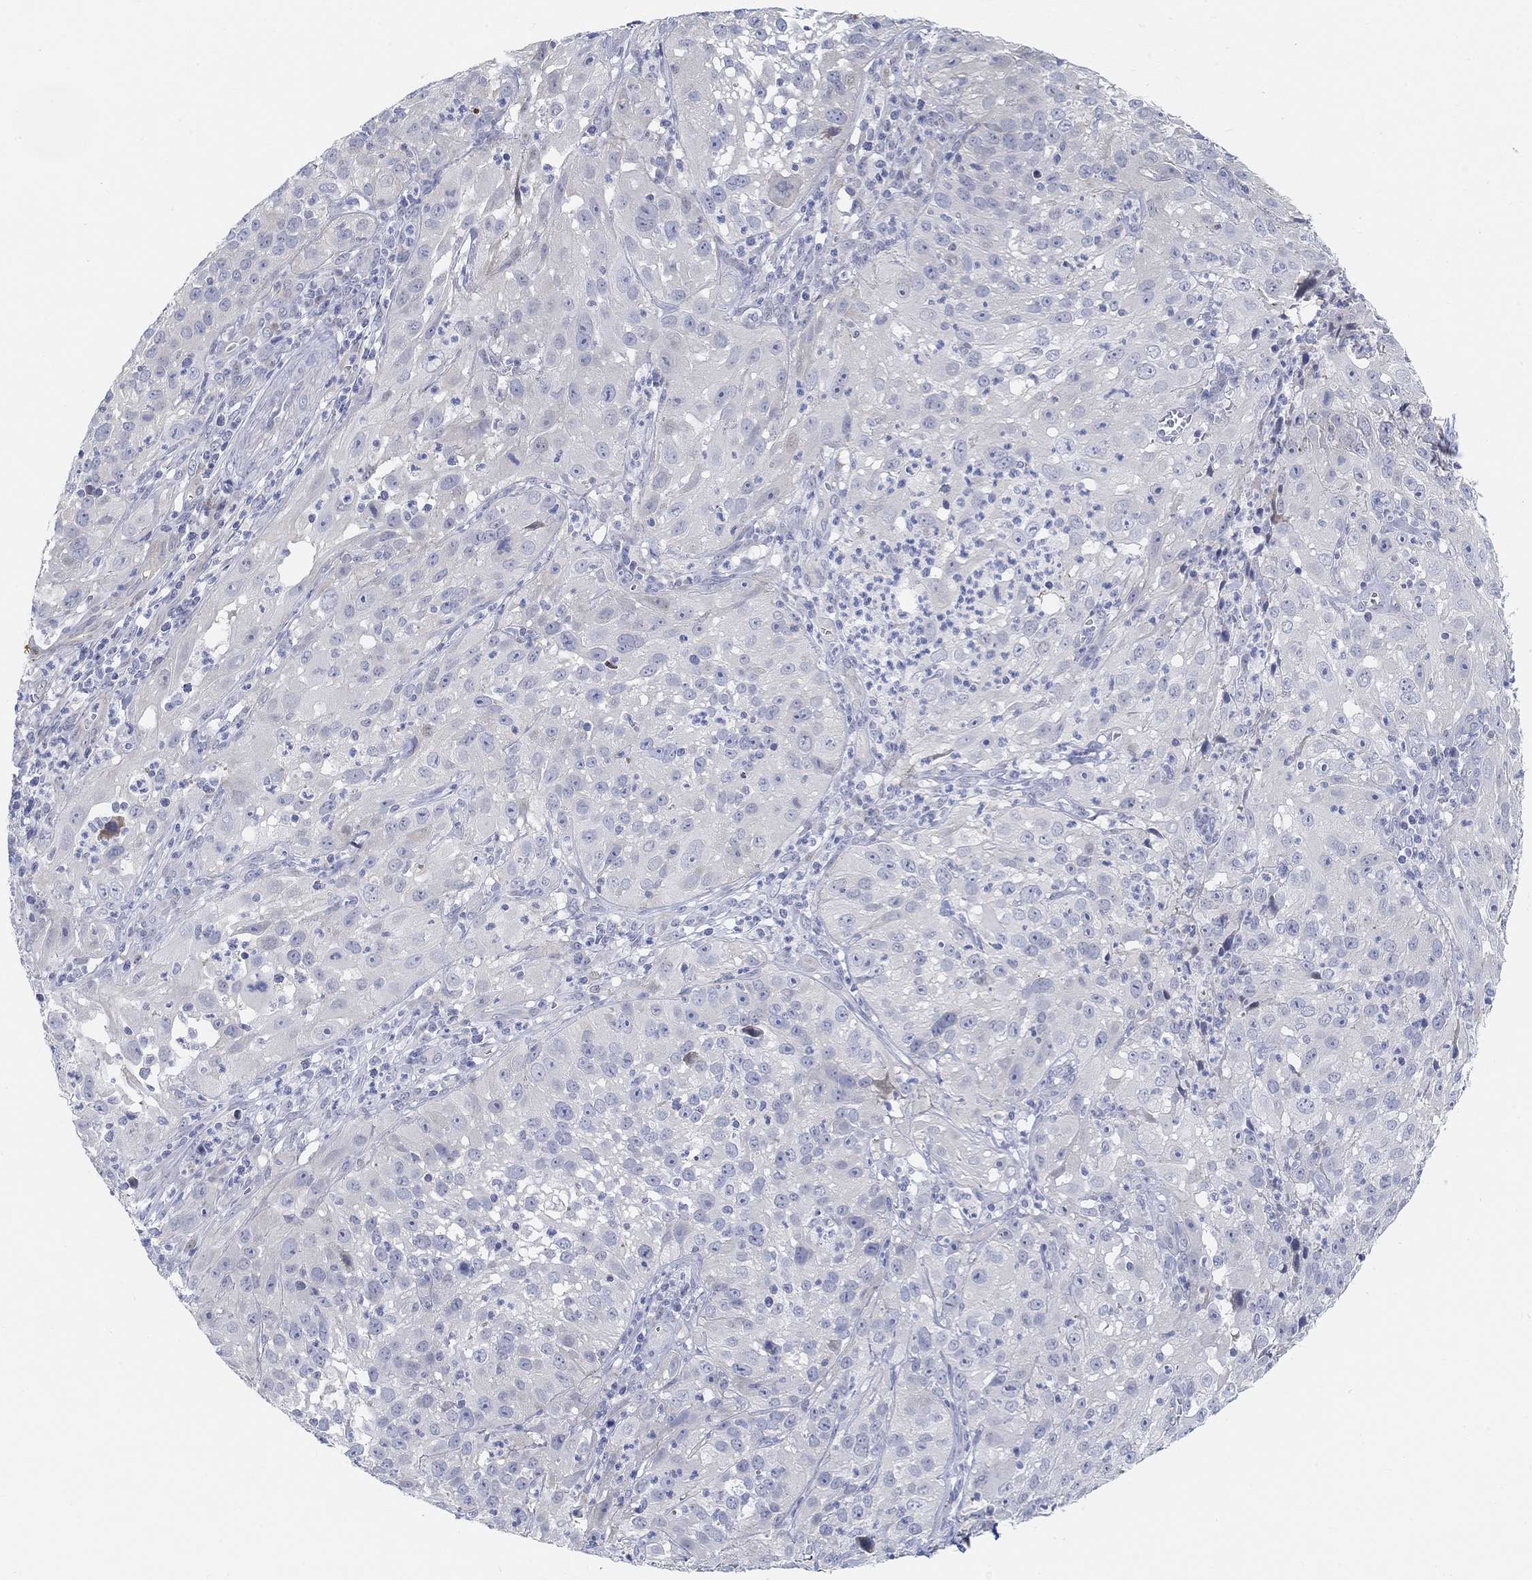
{"staining": {"intensity": "negative", "quantity": "none", "location": "none"}, "tissue": "cervical cancer", "cell_type": "Tumor cells", "image_type": "cancer", "snomed": [{"axis": "morphology", "description": "Squamous cell carcinoma, NOS"}, {"axis": "topography", "description": "Cervix"}], "caption": "Squamous cell carcinoma (cervical) was stained to show a protein in brown. There is no significant positivity in tumor cells. Nuclei are stained in blue.", "gene": "SNTG2", "patient": {"sex": "female", "age": 32}}